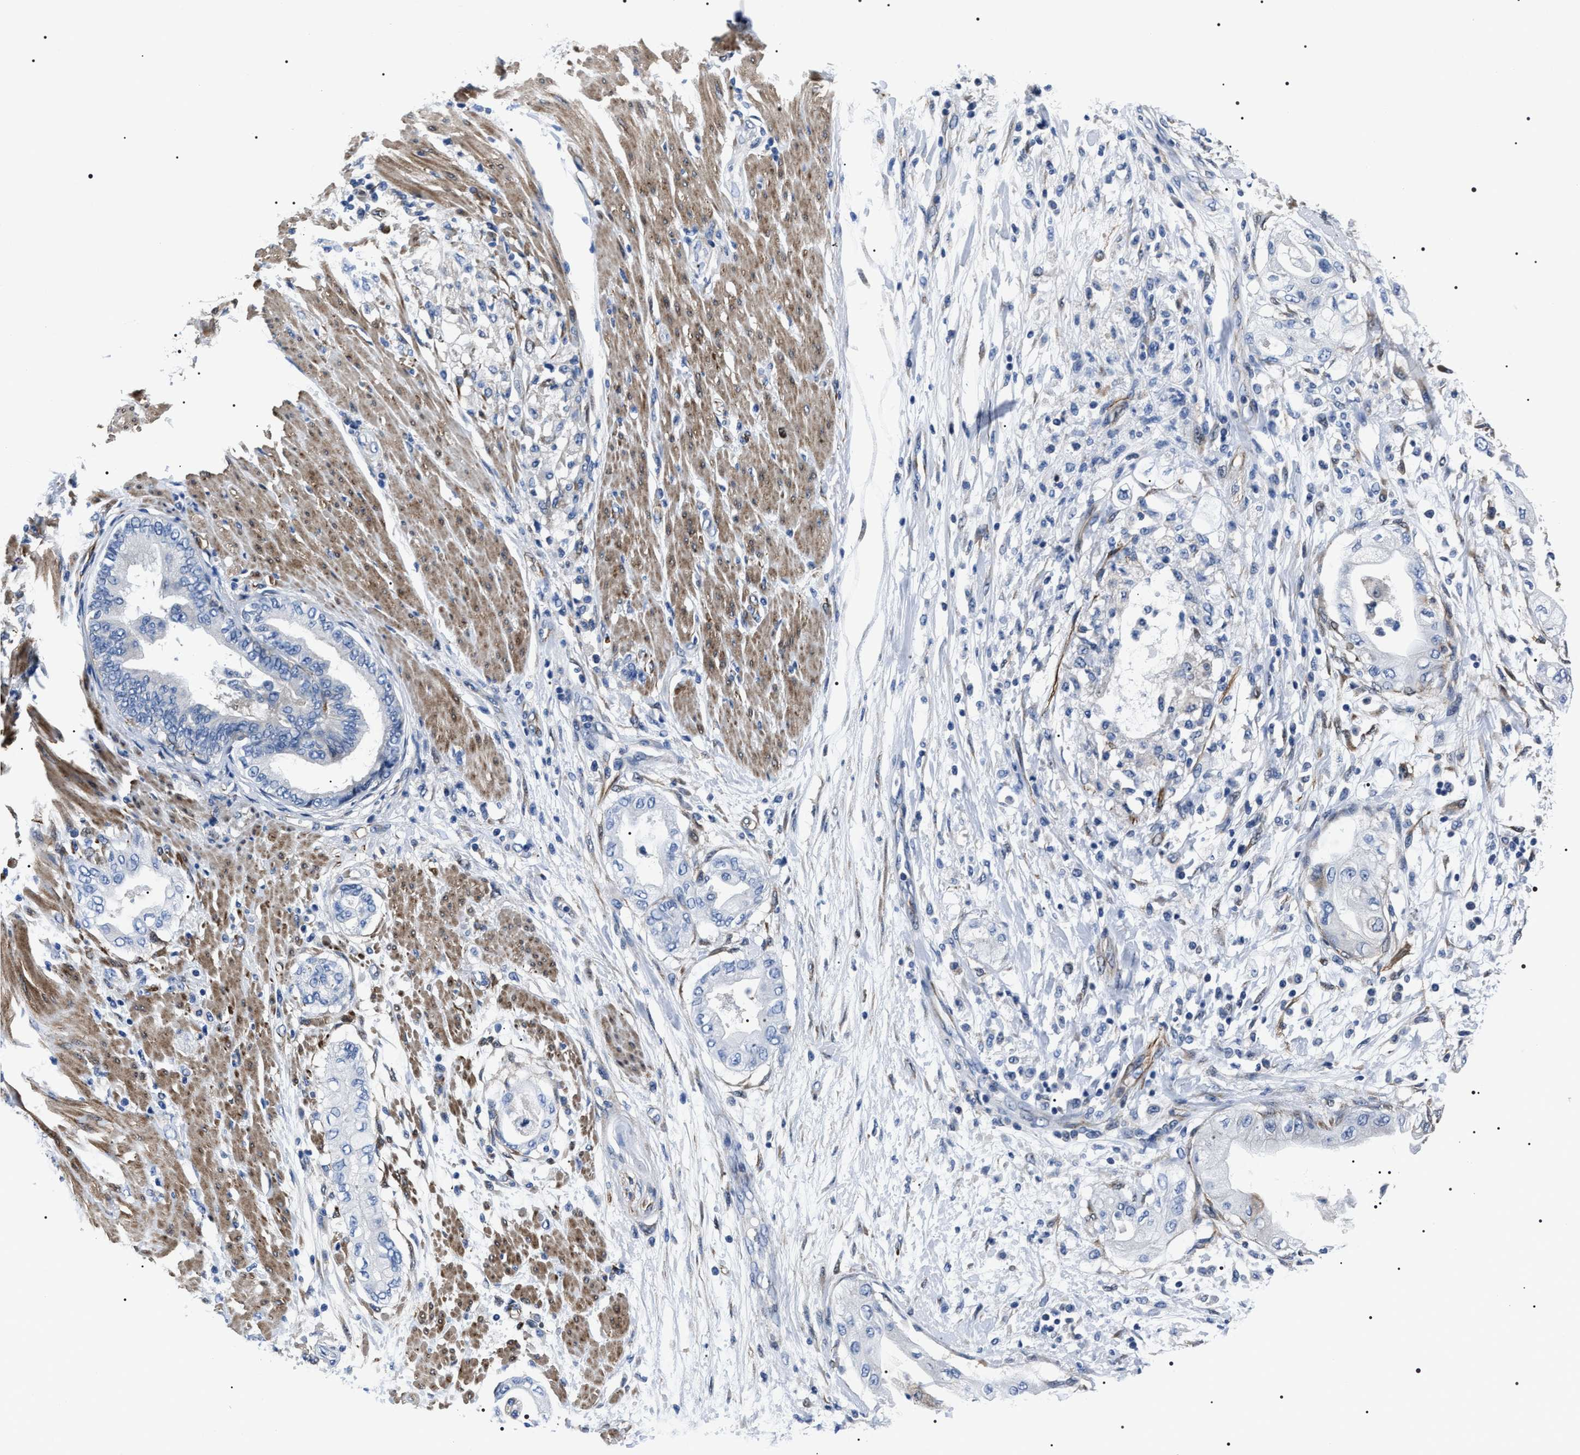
{"staining": {"intensity": "negative", "quantity": "none", "location": "none"}, "tissue": "adipose tissue", "cell_type": "Adipocytes", "image_type": "normal", "snomed": [{"axis": "morphology", "description": "Normal tissue, NOS"}, {"axis": "morphology", "description": "Adenocarcinoma, NOS"}, {"axis": "topography", "description": "Duodenum"}, {"axis": "topography", "description": "Peripheral nerve tissue"}], "caption": "Immunohistochemical staining of benign human adipose tissue reveals no significant staining in adipocytes. (DAB (3,3'-diaminobenzidine) immunohistochemistry visualized using brightfield microscopy, high magnification).", "gene": "BAG2", "patient": {"sex": "female", "age": 60}}